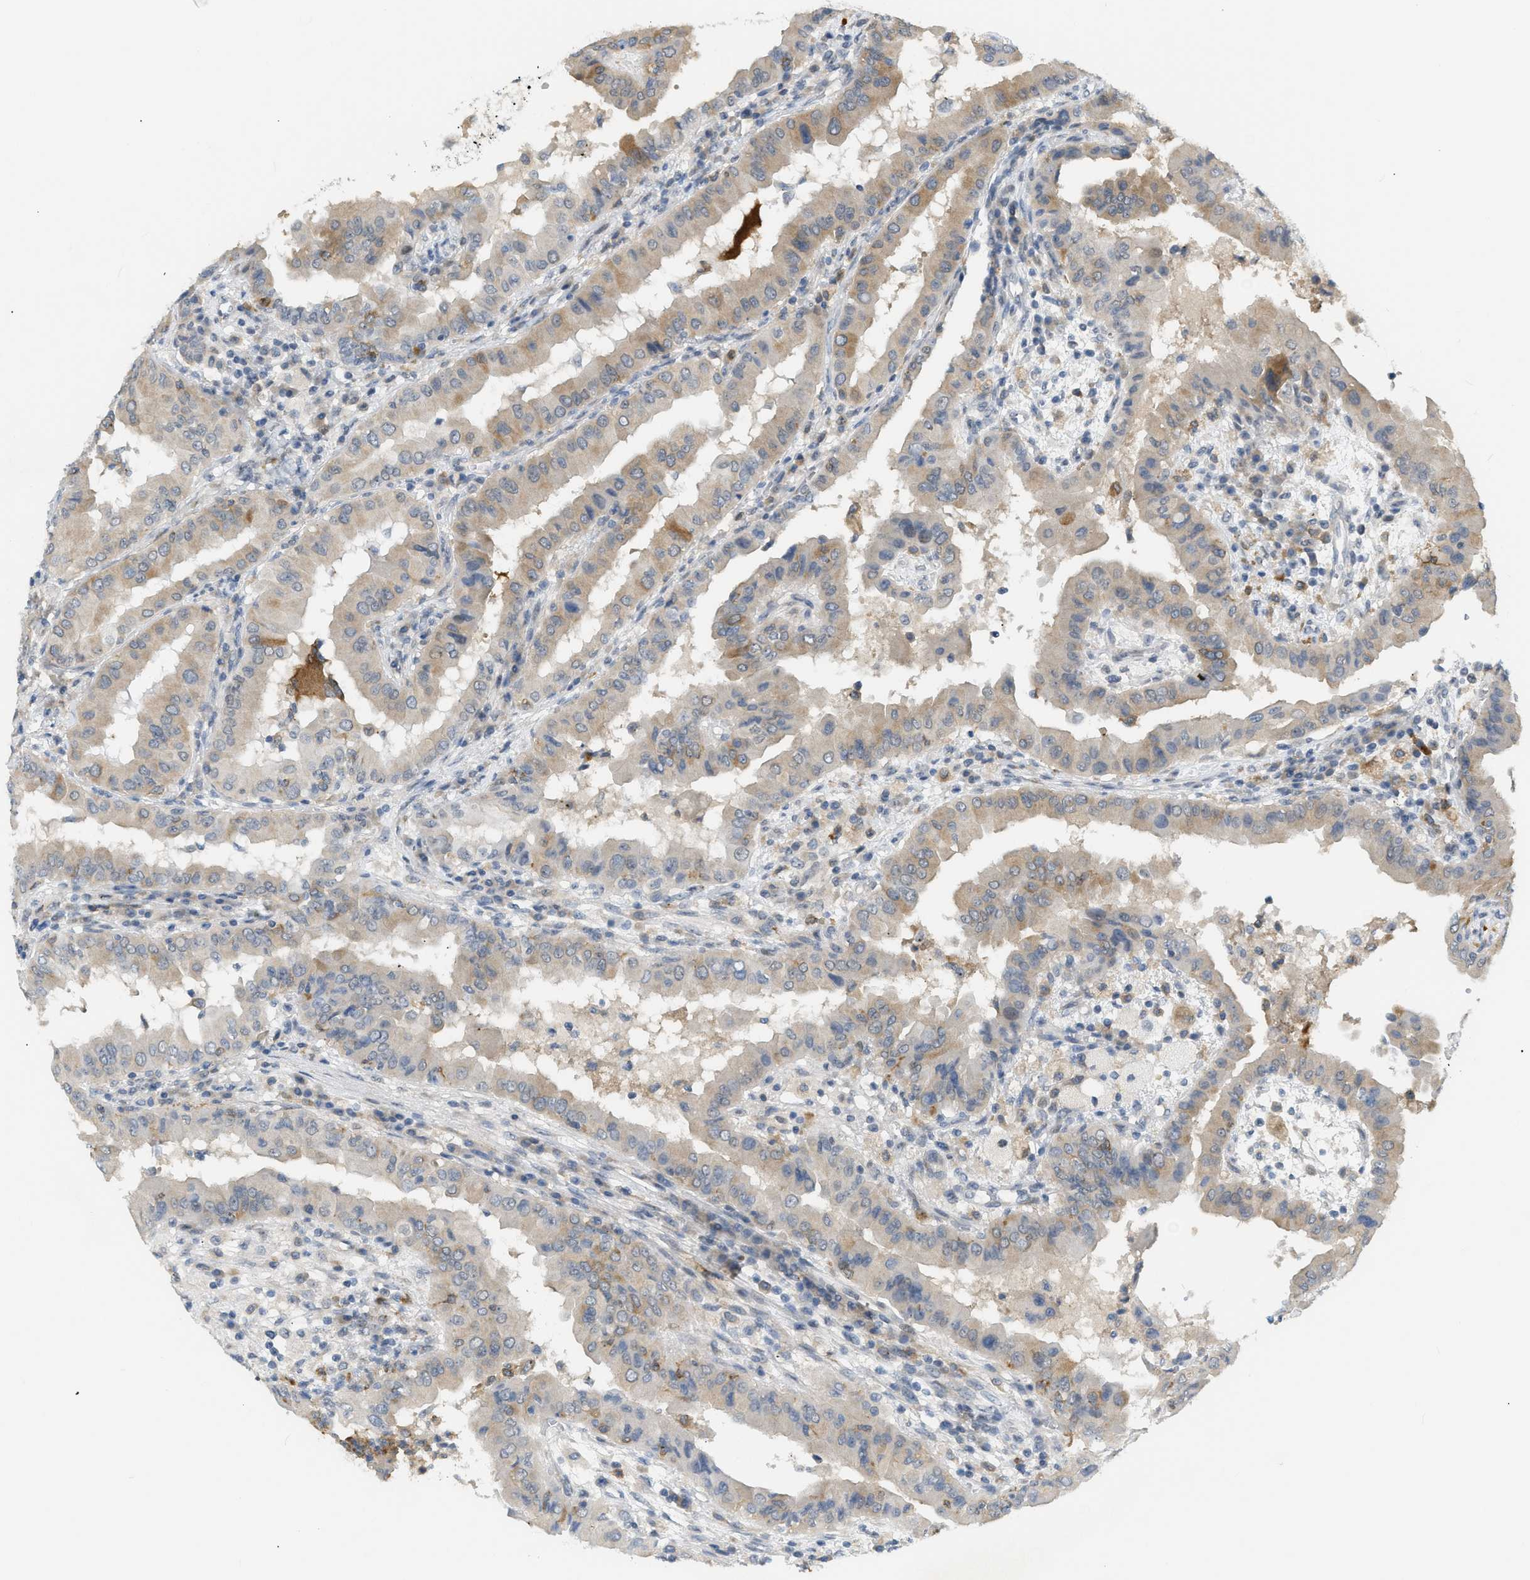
{"staining": {"intensity": "moderate", "quantity": ">75%", "location": "cytoplasmic/membranous"}, "tissue": "thyroid cancer", "cell_type": "Tumor cells", "image_type": "cancer", "snomed": [{"axis": "morphology", "description": "Papillary adenocarcinoma, NOS"}, {"axis": "topography", "description": "Thyroid gland"}], "caption": "Immunohistochemistry (IHC) photomicrograph of neoplastic tissue: thyroid cancer (papillary adenocarcinoma) stained using IHC exhibits medium levels of moderate protein expression localized specifically in the cytoplasmic/membranous of tumor cells, appearing as a cytoplasmic/membranous brown color.", "gene": "ZNF408", "patient": {"sex": "male", "age": 33}}